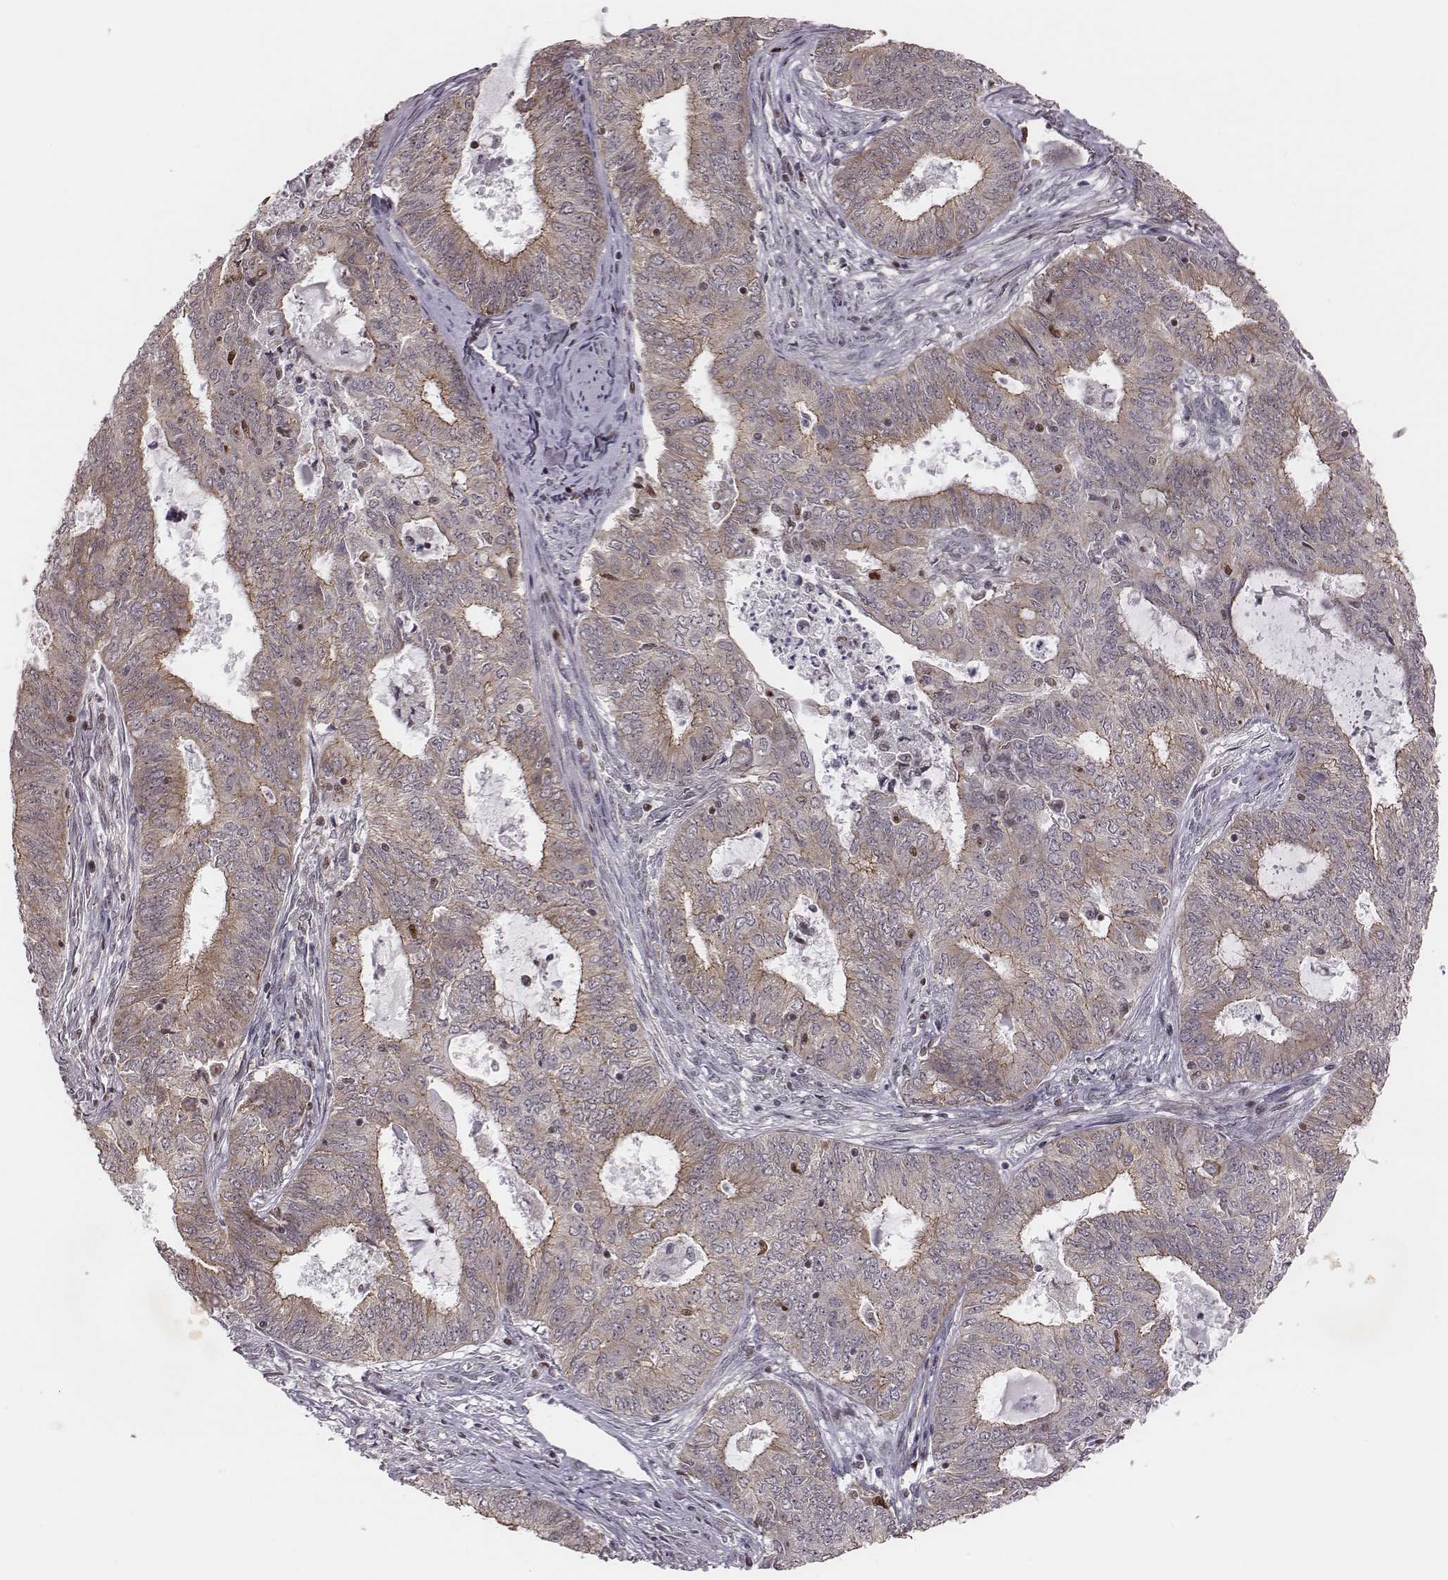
{"staining": {"intensity": "weak", "quantity": "<25%", "location": "cytoplasmic/membranous"}, "tissue": "endometrial cancer", "cell_type": "Tumor cells", "image_type": "cancer", "snomed": [{"axis": "morphology", "description": "Adenocarcinoma, NOS"}, {"axis": "topography", "description": "Endometrium"}], "caption": "Adenocarcinoma (endometrial) was stained to show a protein in brown. There is no significant expression in tumor cells.", "gene": "WDR59", "patient": {"sex": "female", "age": 62}}